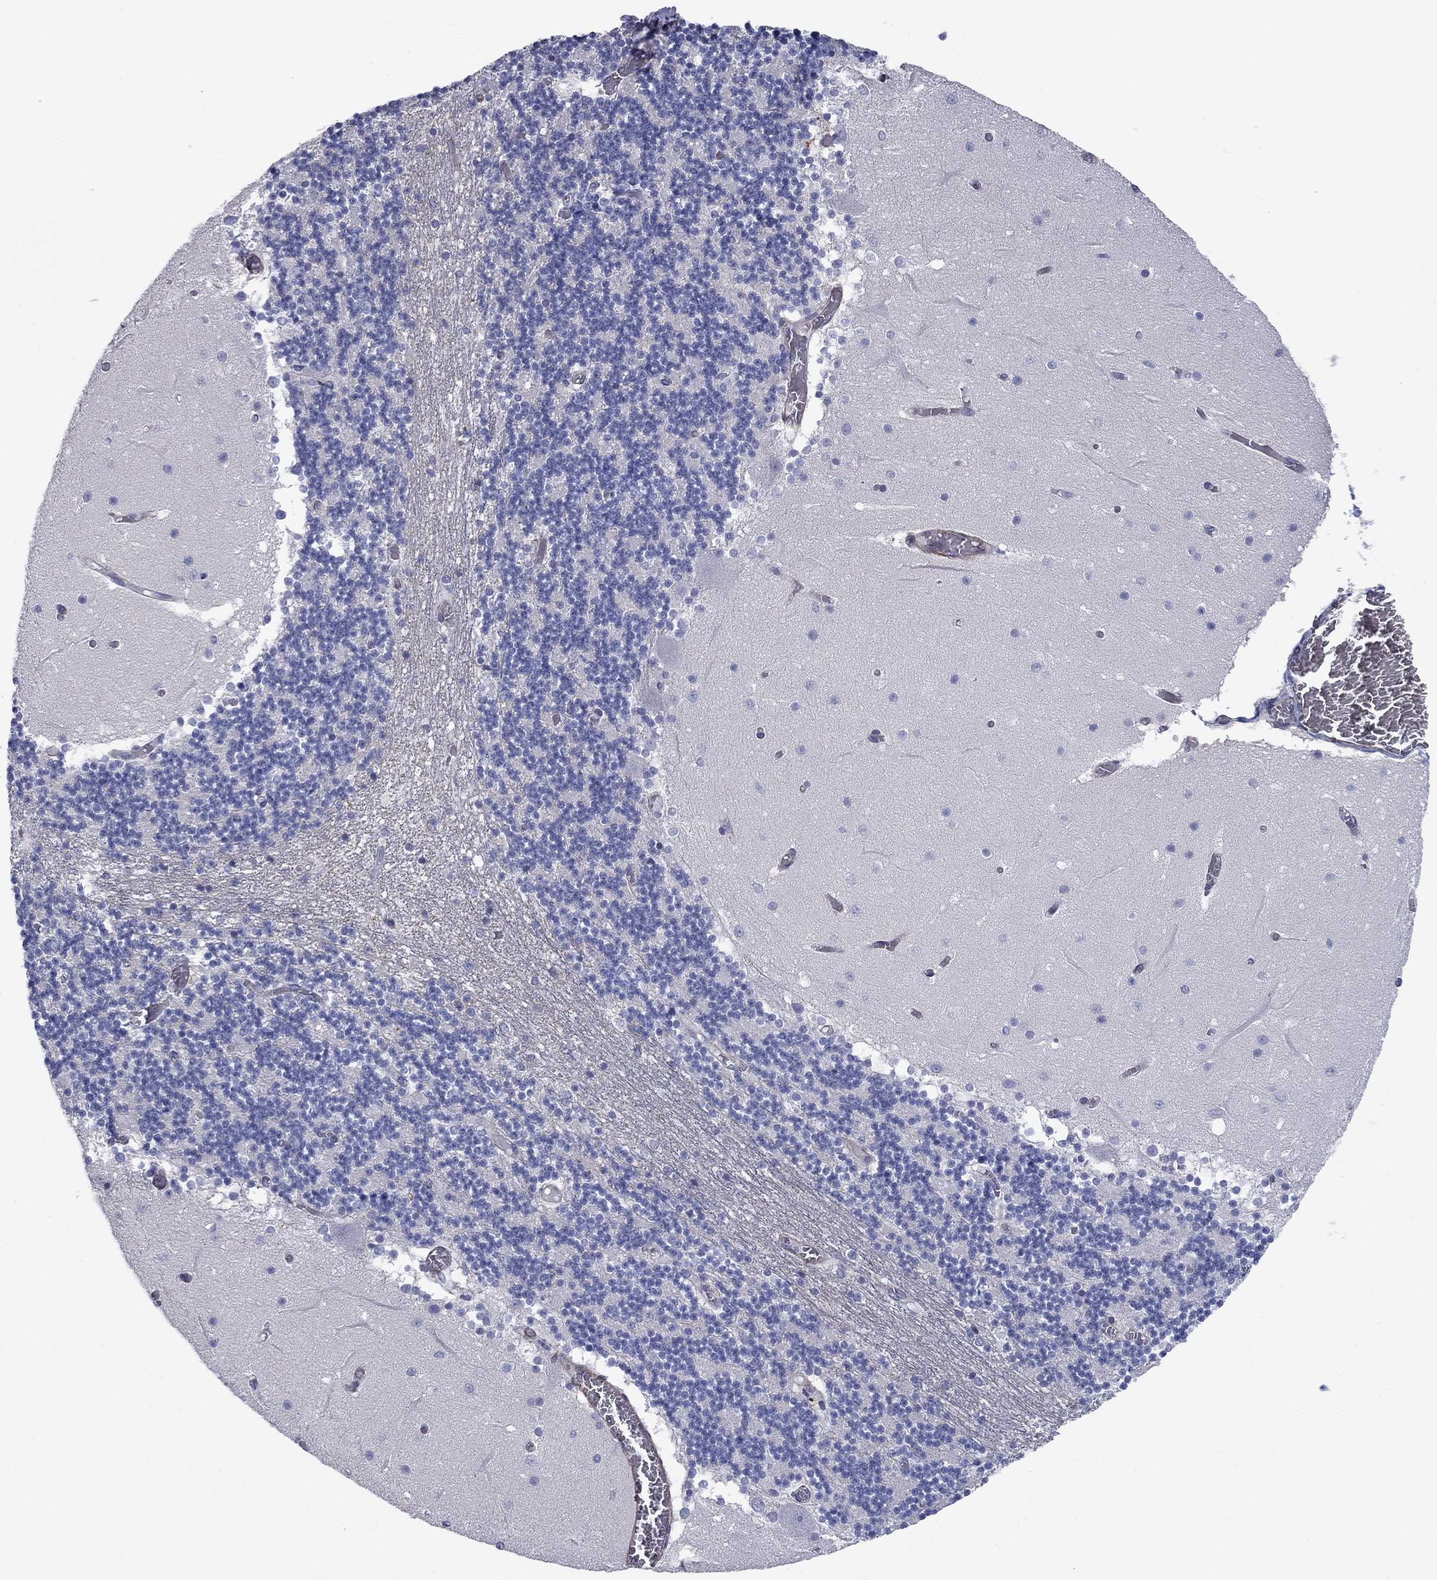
{"staining": {"intensity": "negative", "quantity": "none", "location": "none"}, "tissue": "cerebellum", "cell_type": "Cells in granular layer", "image_type": "normal", "snomed": [{"axis": "morphology", "description": "Normal tissue, NOS"}, {"axis": "topography", "description": "Cerebellum"}], "caption": "High power microscopy micrograph of an immunohistochemistry (IHC) micrograph of normal cerebellum, revealing no significant positivity in cells in granular layer.", "gene": "PSD4", "patient": {"sex": "female", "age": 28}}